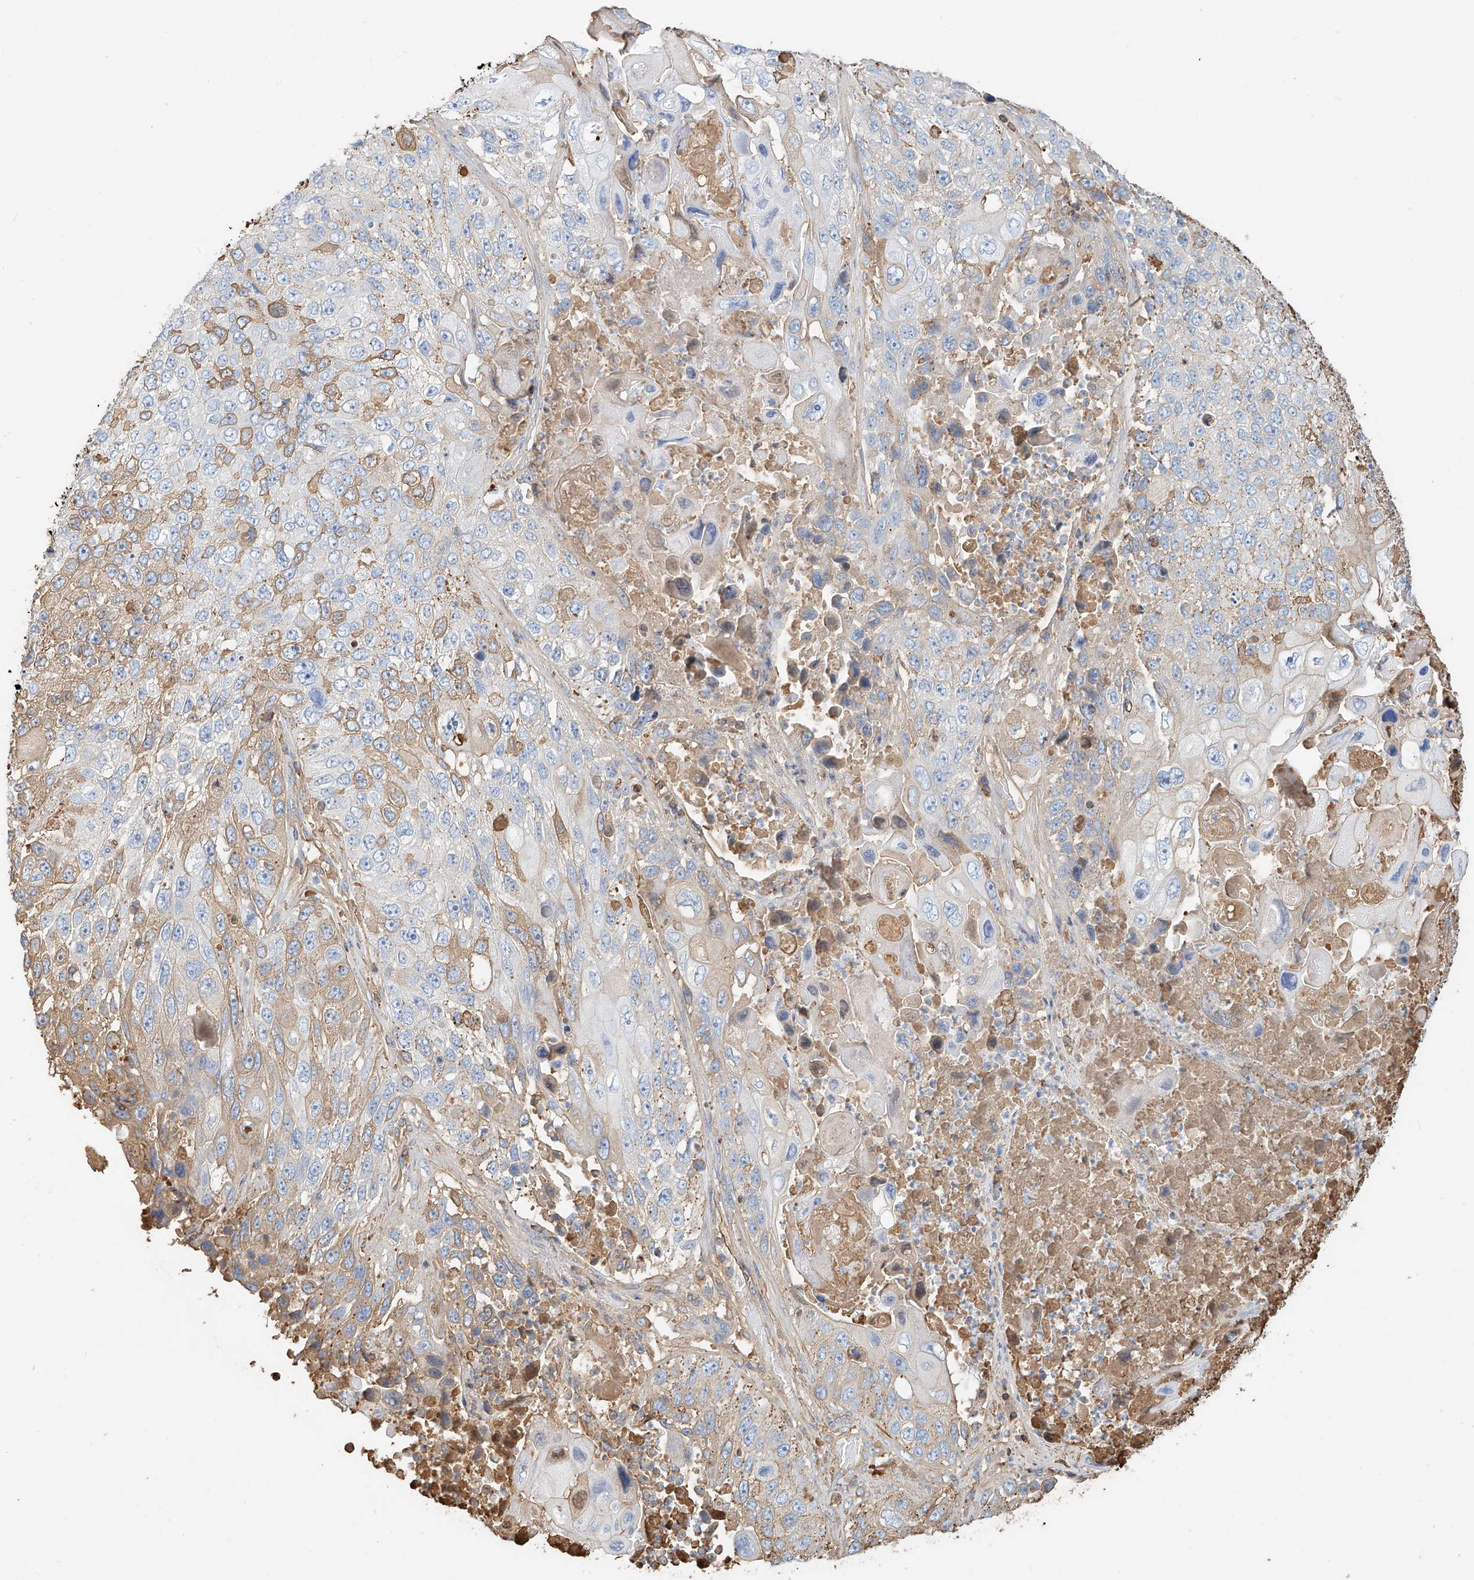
{"staining": {"intensity": "moderate", "quantity": "<25%", "location": "cytoplasmic/membranous"}, "tissue": "lung cancer", "cell_type": "Tumor cells", "image_type": "cancer", "snomed": [{"axis": "morphology", "description": "Squamous cell carcinoma, NOS"}, {"axis": "topography", "description": "Lung"}], "caption": "Human squamous cell carcinoma (lung) stained with a protein marker shows moderate staining in tumor cells.", "gene": "ZFP30", "patient": {"sex": "male", "age": 61}}